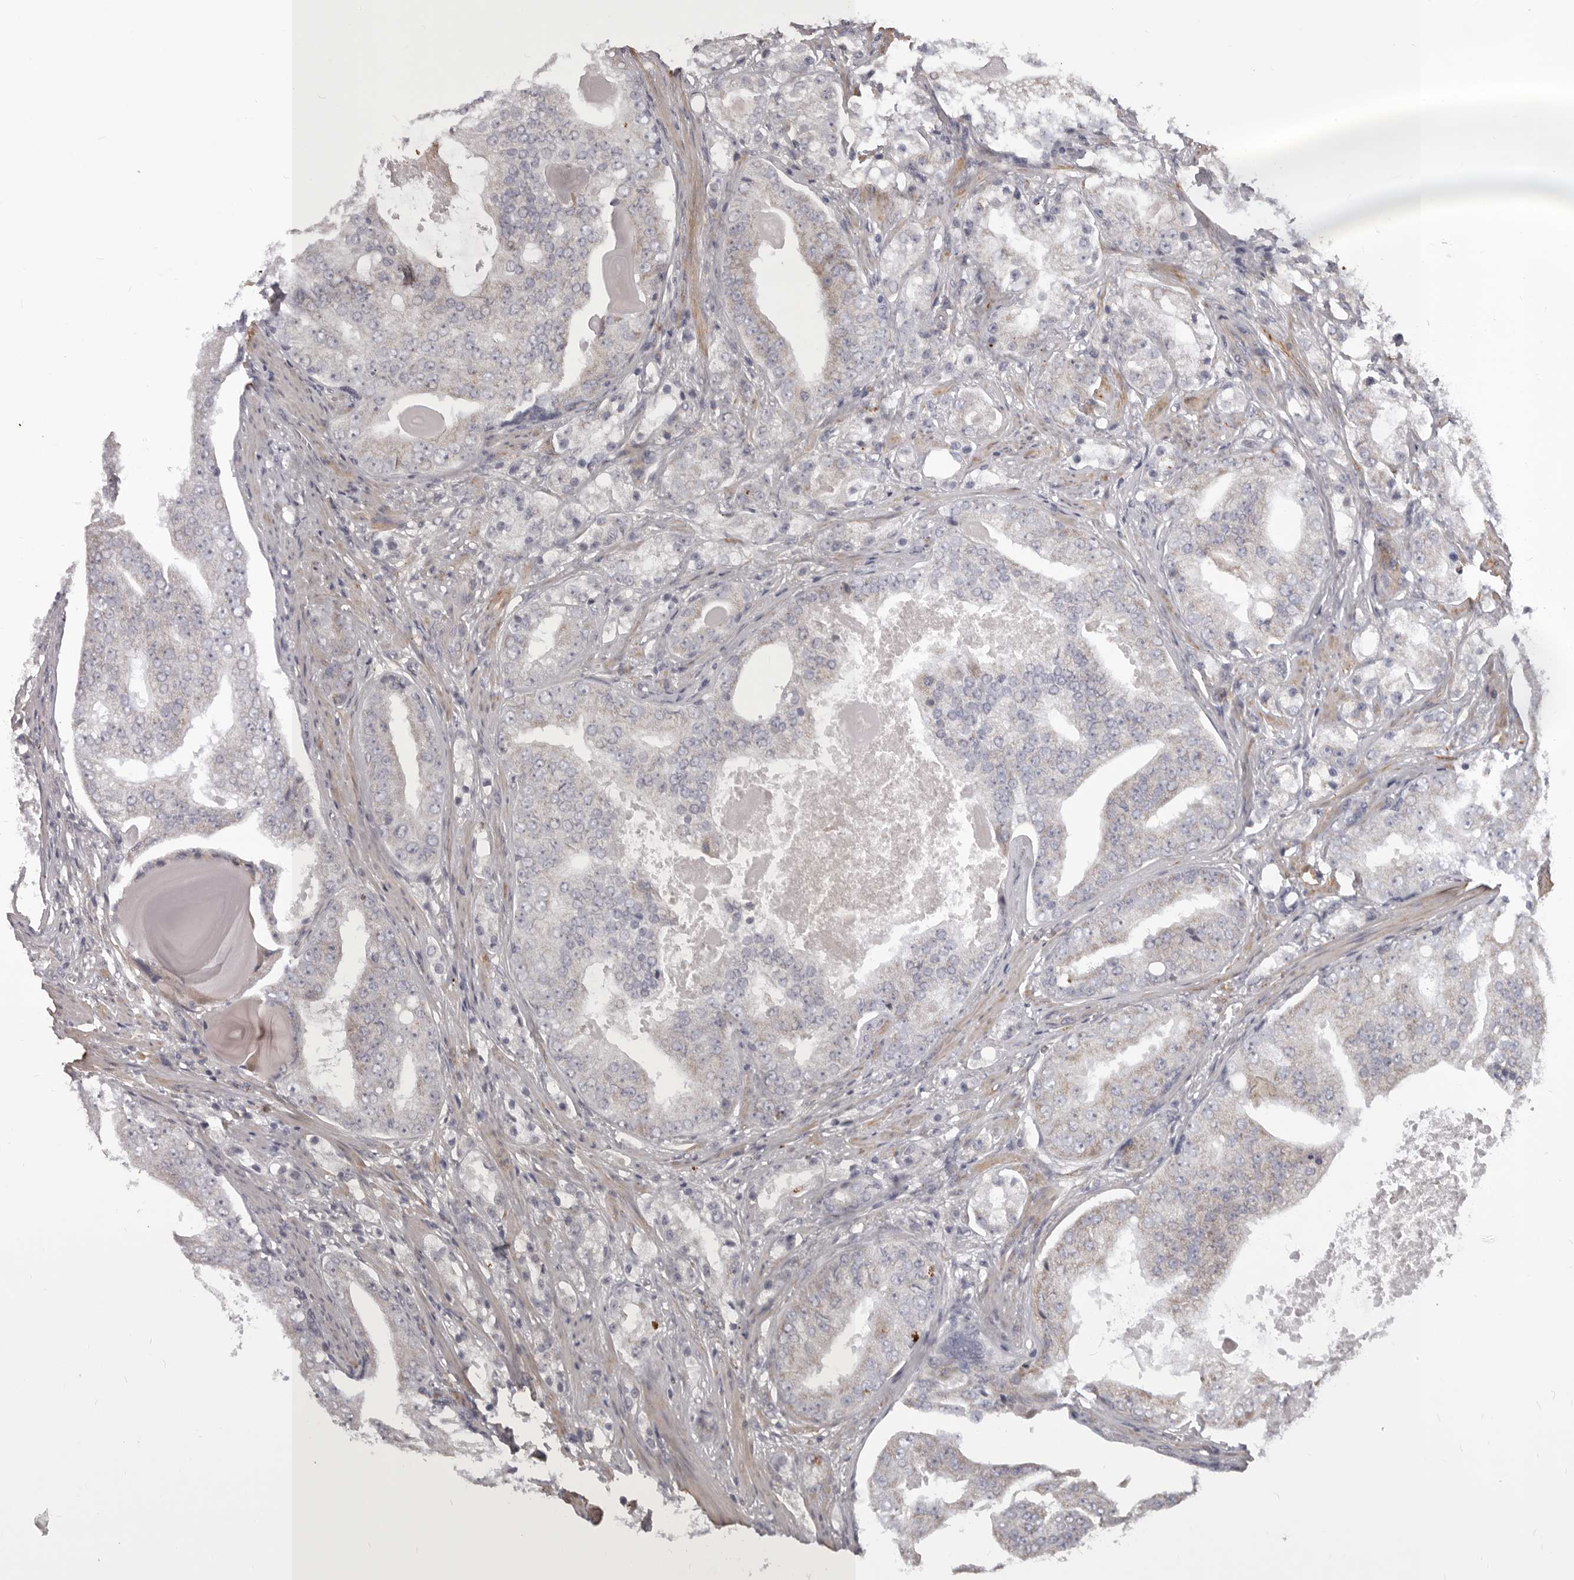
{"staining": {"intensity": "moderate", "quantity": "25%-75%", "location": "cytoplasmic/membranous"}, "tissue": "prostate cancer", "cell_type": "Tumor cells", "image_type": "cancer", "snomed": [{"axis": "morphology", "description": "Adenocarcinoma, High grade"}, {"axis": "topography", "description": "Prostate"}], "caption": "Prostate cancer (adenocarcinoma (high-grade)) stained with a protein marker reveals moderate staining in tumor cells.", "gene": "MRPS10", "patient": {"sex": "male", "age": 68}}